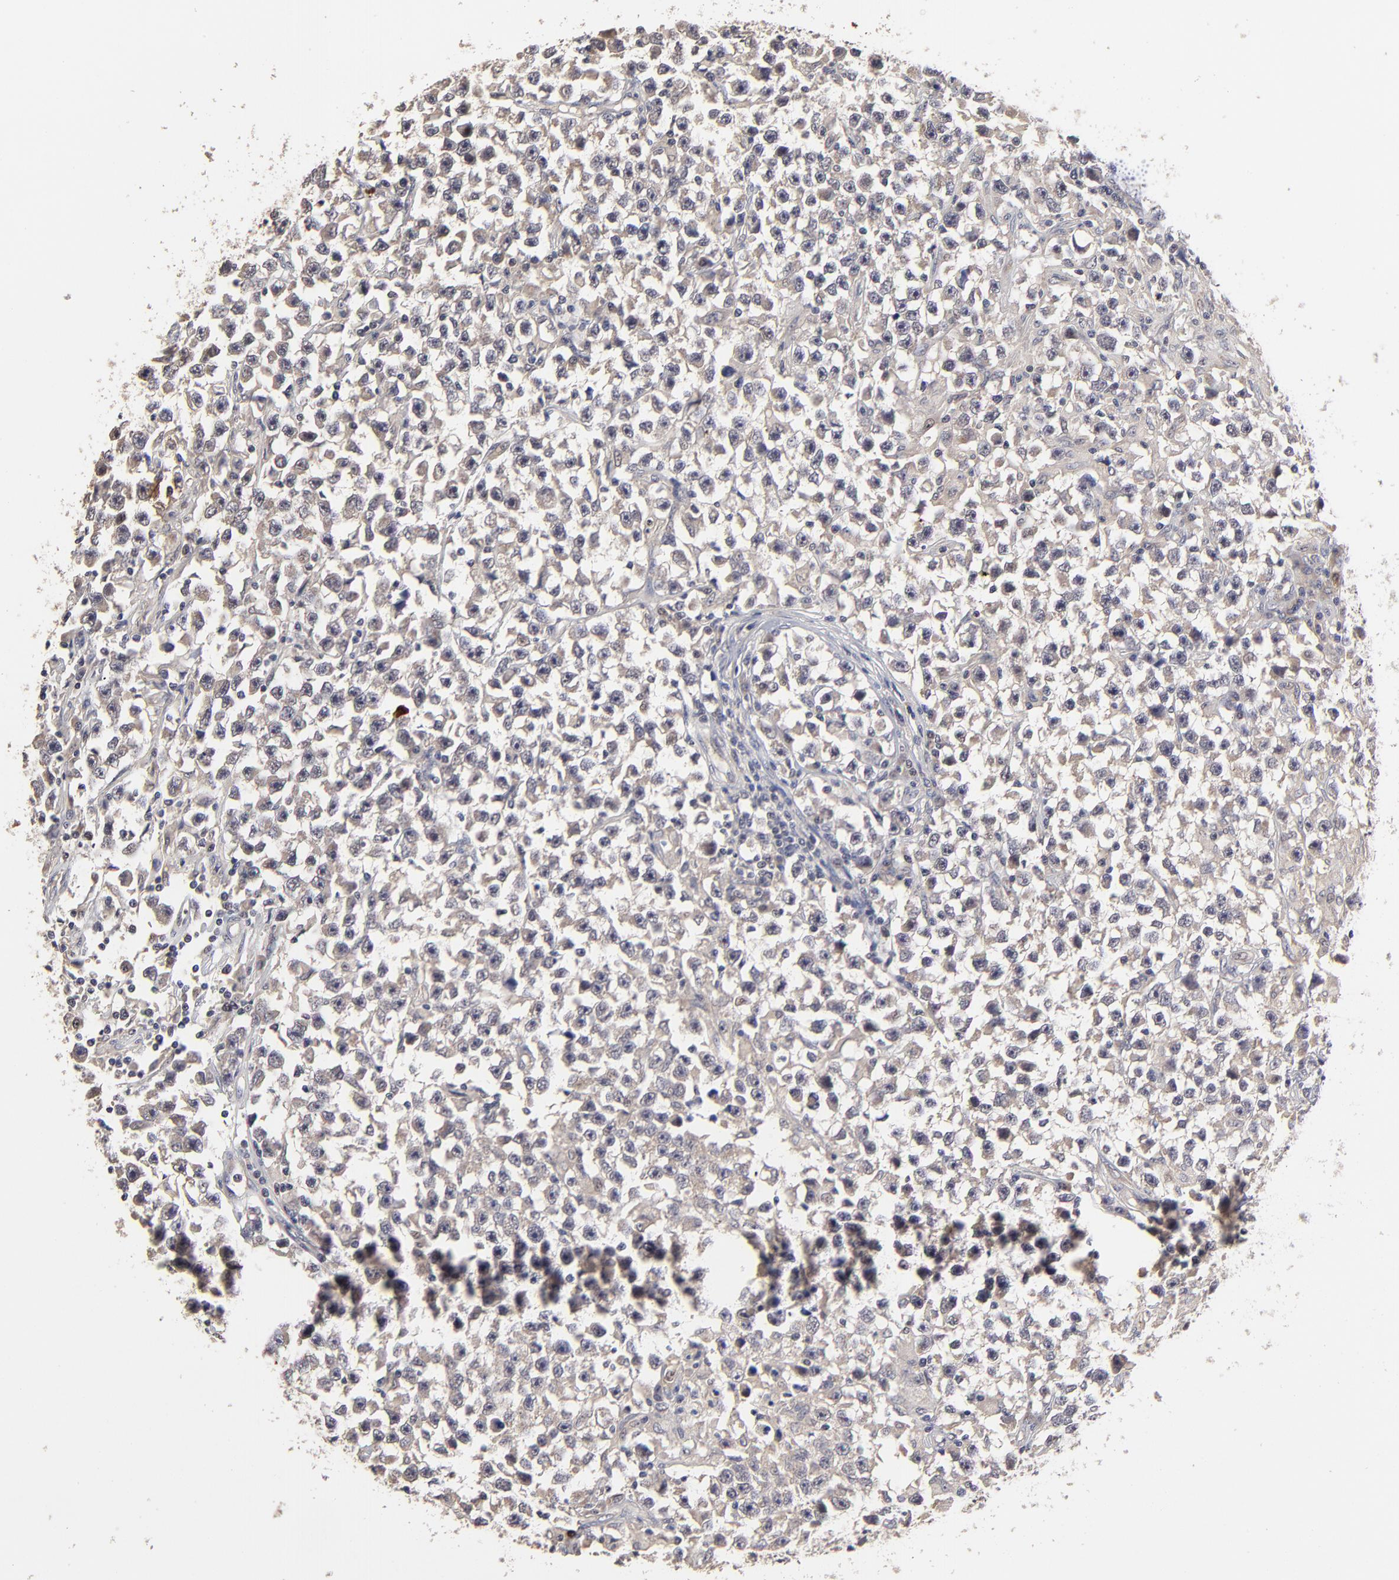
{"staining": {"intensity": "negative", "quantity": "none", "location": "none"}, "tissue": "testis cancer", "cell_type": "Tumor cells", "image_type": "cancer", "snomed": [{"axis": "morphology", "description": "Seminoma, NOS"}, {"axis": "topography", "description": "Testis"}], "caption": "Tumor cells show no significant protein expression in seminoma (testis).", "gene": "FRMD8", "patient": {"sex": "male", "age": 33}}